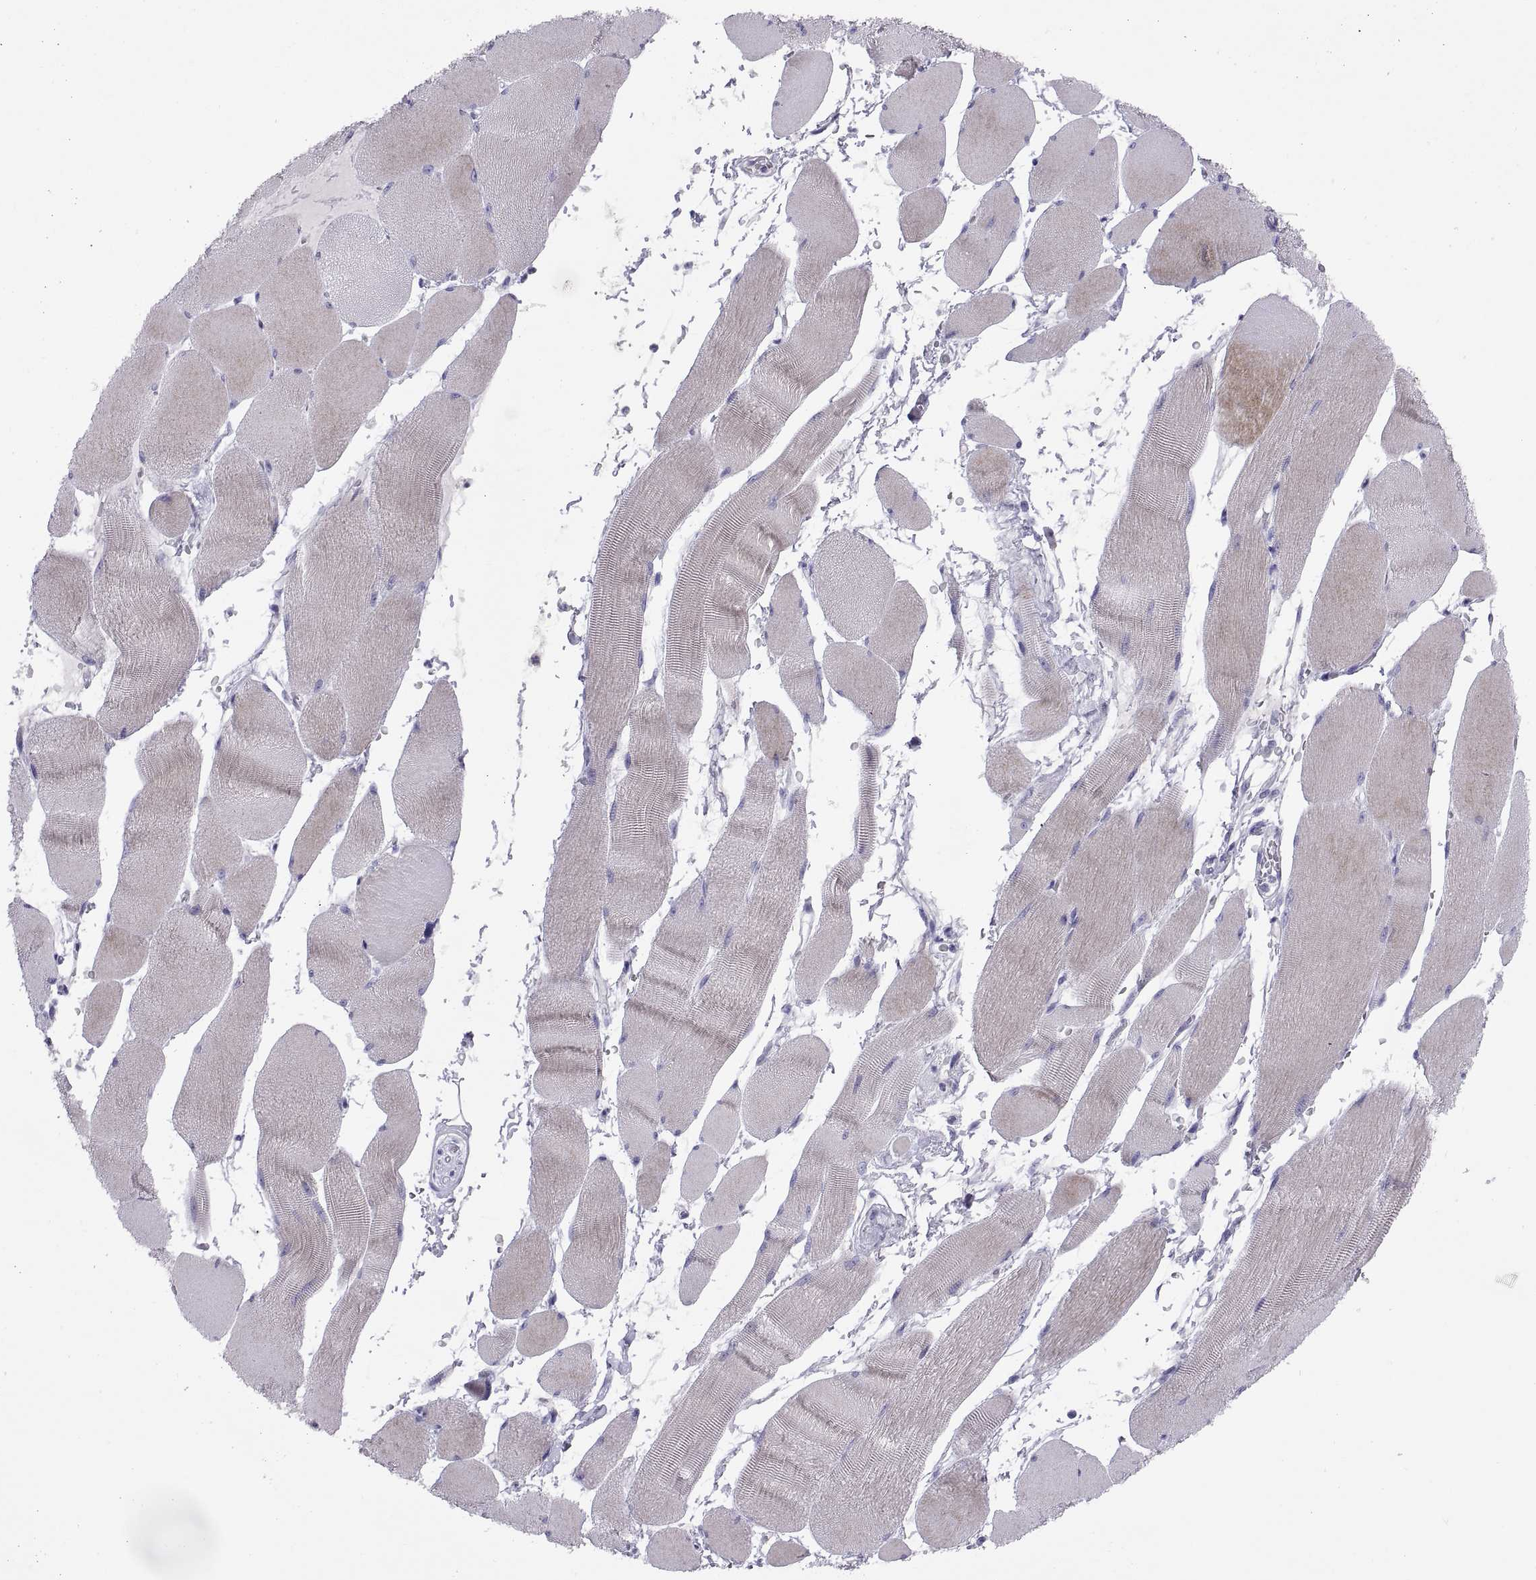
{"staining": {"intensity": "negative", "quantity": "none", "location": "none"}, "tissue": "skeletal muscle", "cell_type": "Myocytes", "image_type": "normal", "snomed": [{"axis": "morphology", "description": "Normal tissue, NOS"}, {"axis": "topography", "description": "Skeletal muscle"}], "caption": "The histopathology image exhibits no significant expression in myocytes of skeletal muscle.", "gene": "RGS20", "patient": {"sex": "male", "age": 56}}